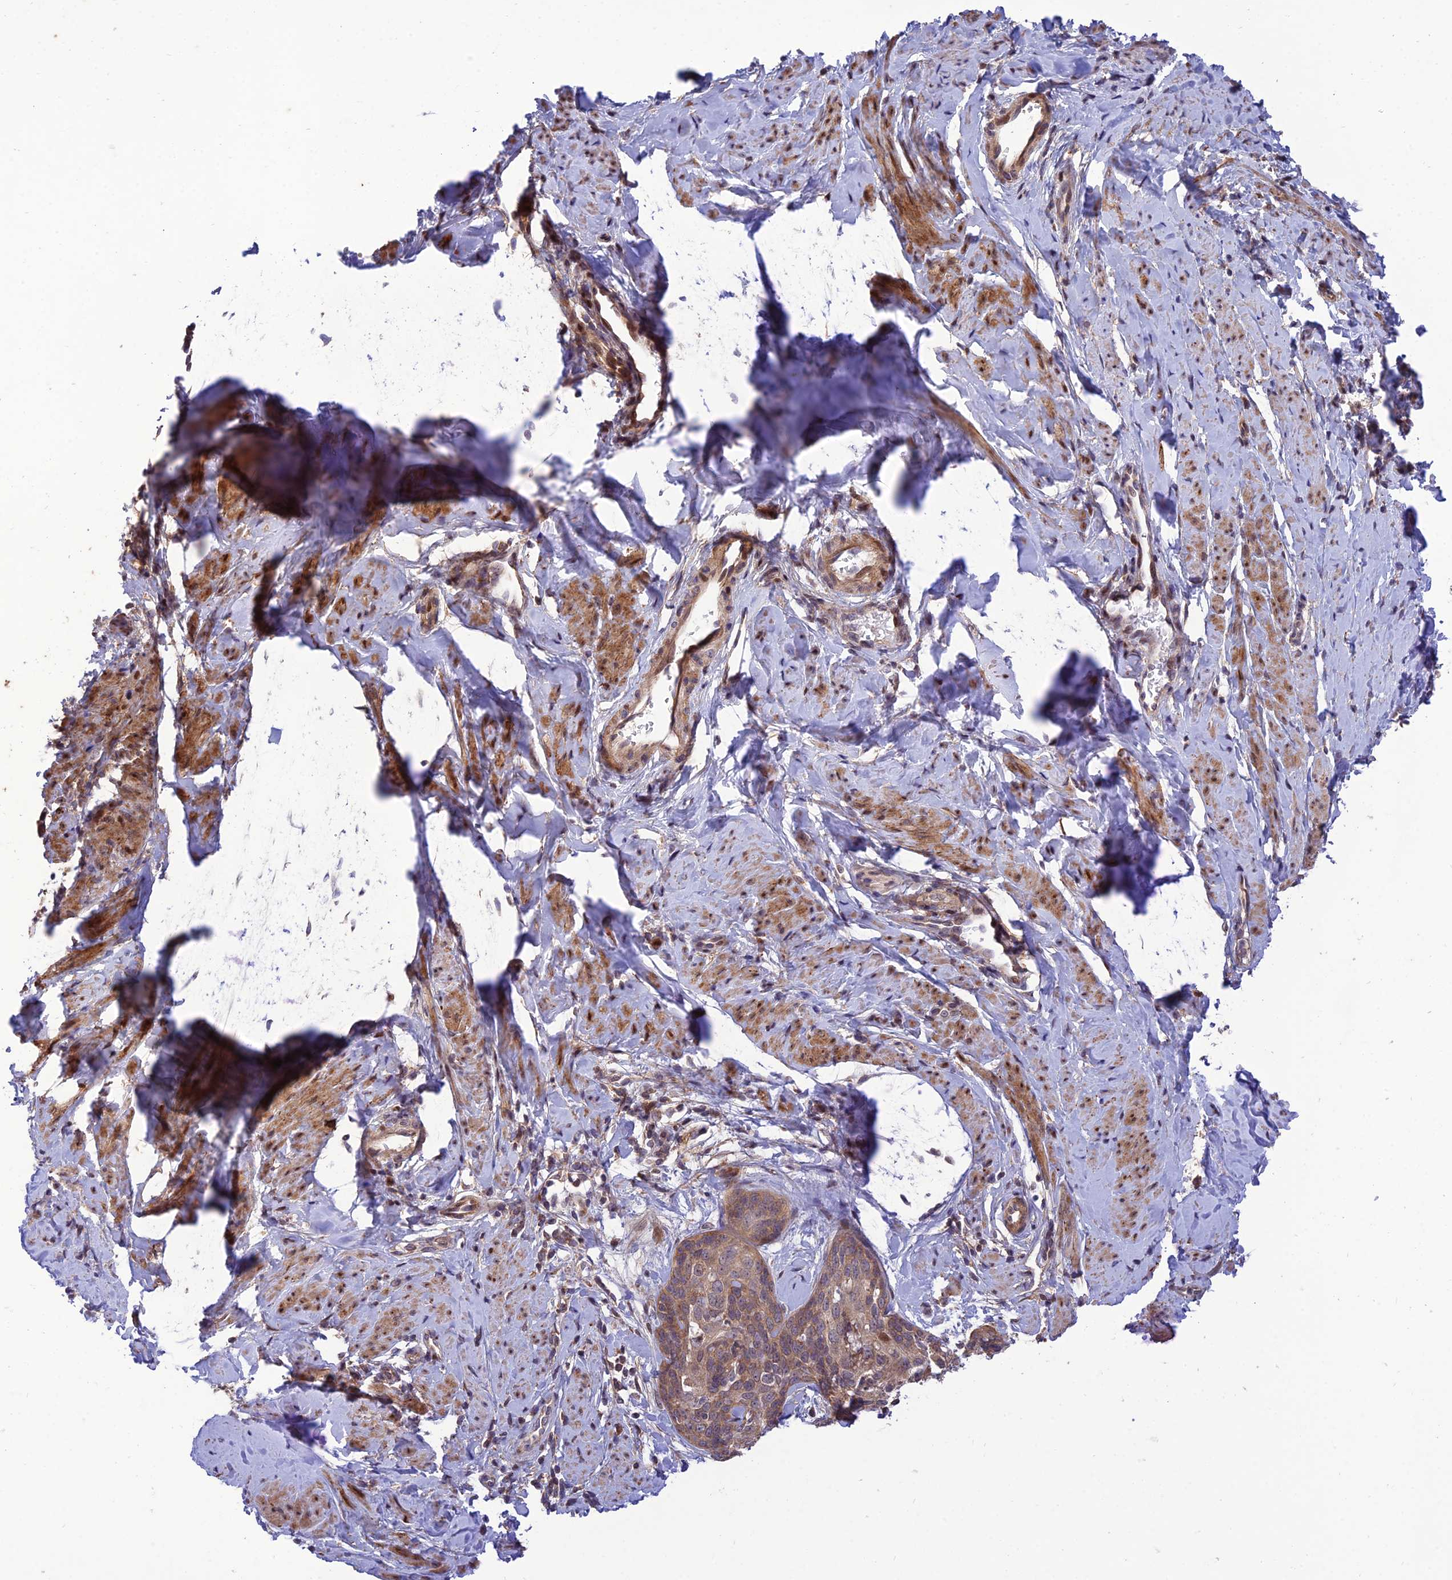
{"staining": {"intensity": "moderate", "quantity": ">75%", "location": "cytoplasmic/membranous"}, "tissue": "cervical cancer", "cell_type": "Tumor cells", "image_type": "cancer", "snomed": [{"axis": "morphology", "description": "Squamous cell carcinoma, NOS"}, {"axis": "topography", "description": "Cervix"}], "caption": "Moderate cytoplasmic/membranous expression is seen in approximately >75% of tumor cells in cervical squamous cell carcinoma.", "gene": "PLEKHG2", "patient": {"sex": "female", "age": 50}}